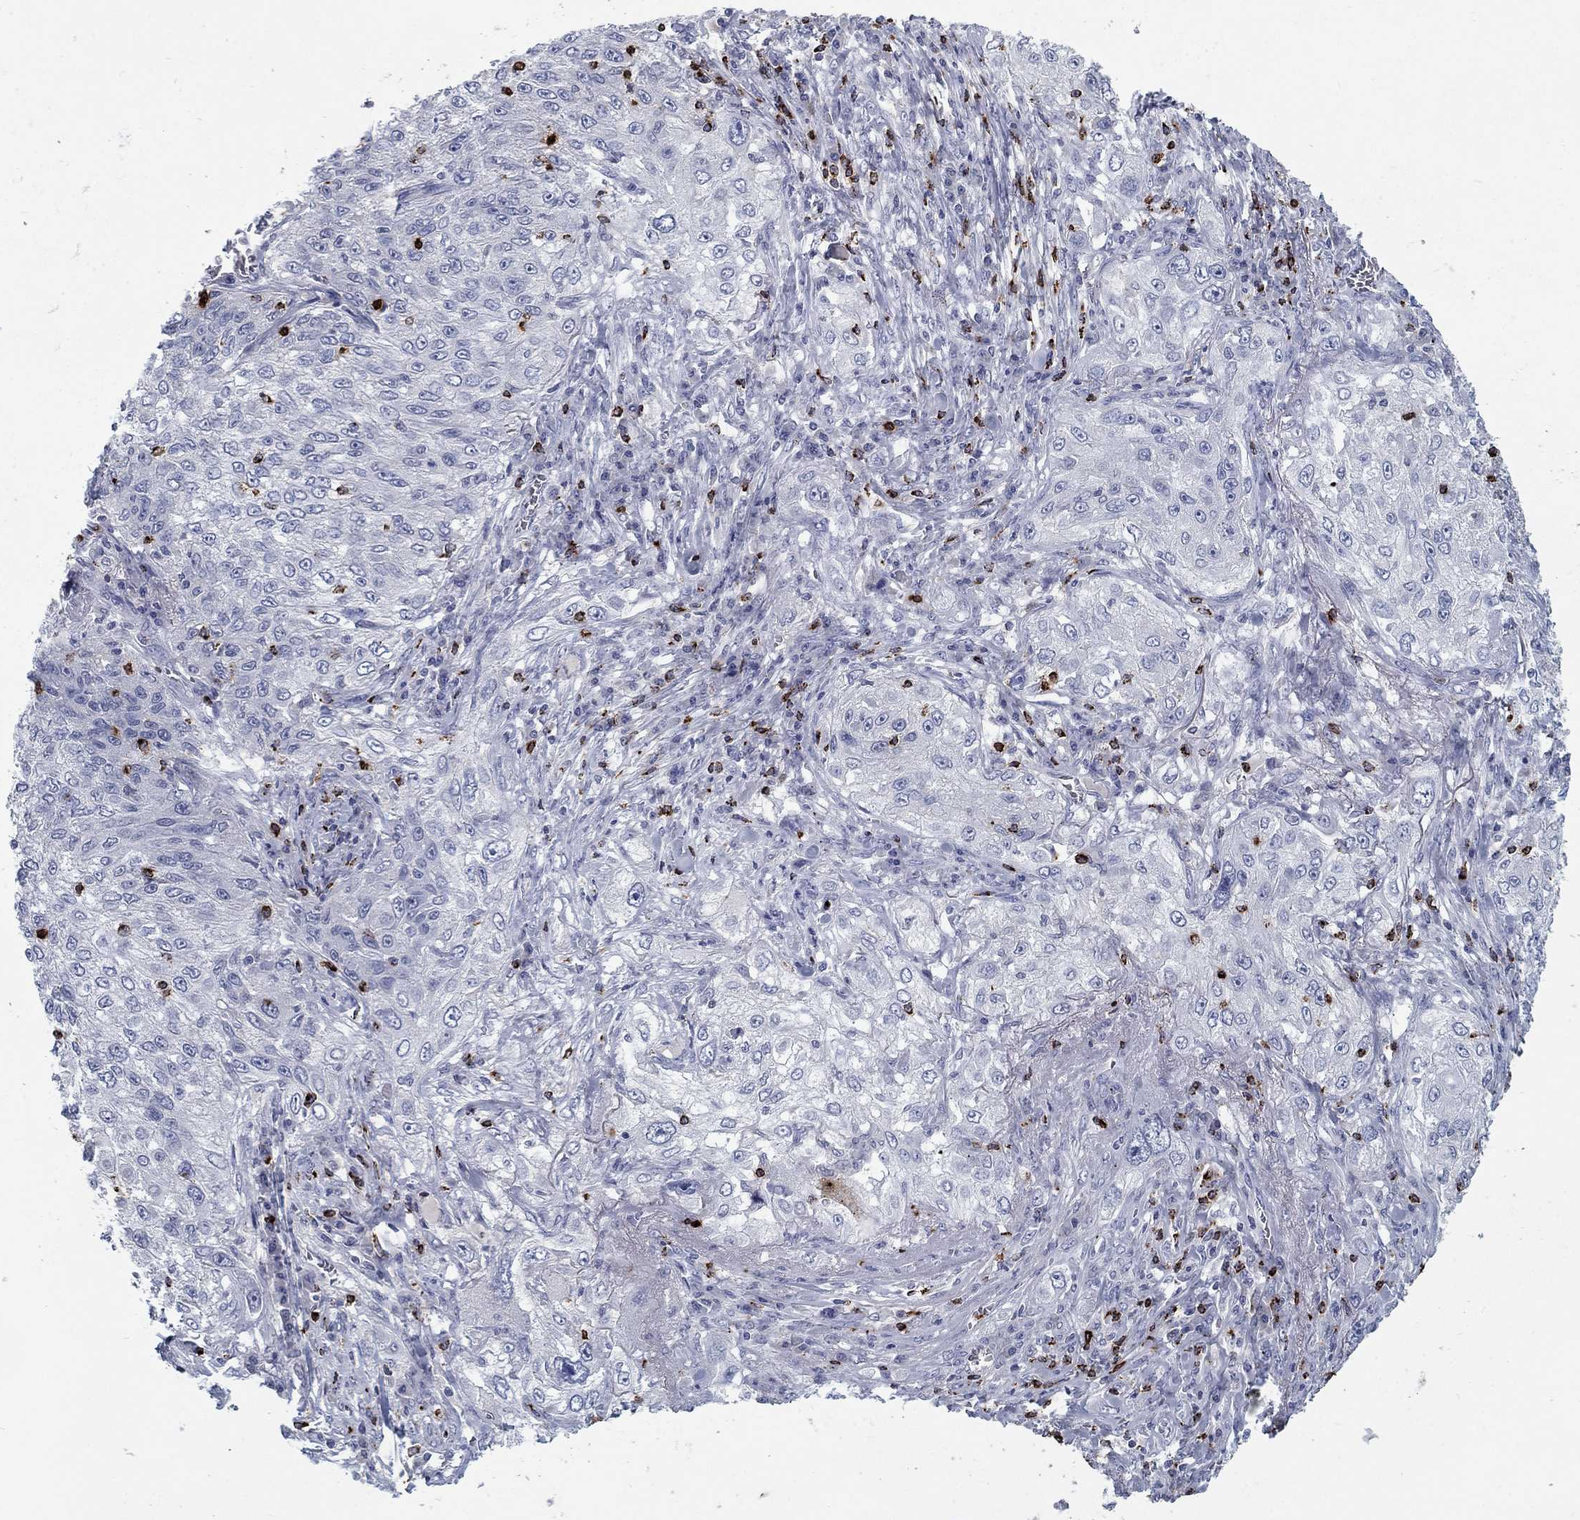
{"staining": {"intensity": "negative", "quantity": "none", "location": "none"}, "tissue": "lung cancer", "cell_type": "Tumor cells", "image_type": "cancer", "snomed": [{"axis": "morphology", "description": "Squamous cell carcinoma, NOS"}, {"axis": "topography", "description": "Lung"}], "caption": "Human lung squamous cell carcinoma stained for a protein using immunohistochemistry reveals no staining in tumor cells.", "gene": "GZMA", "patient": {"sex": "female", "age": 69}}